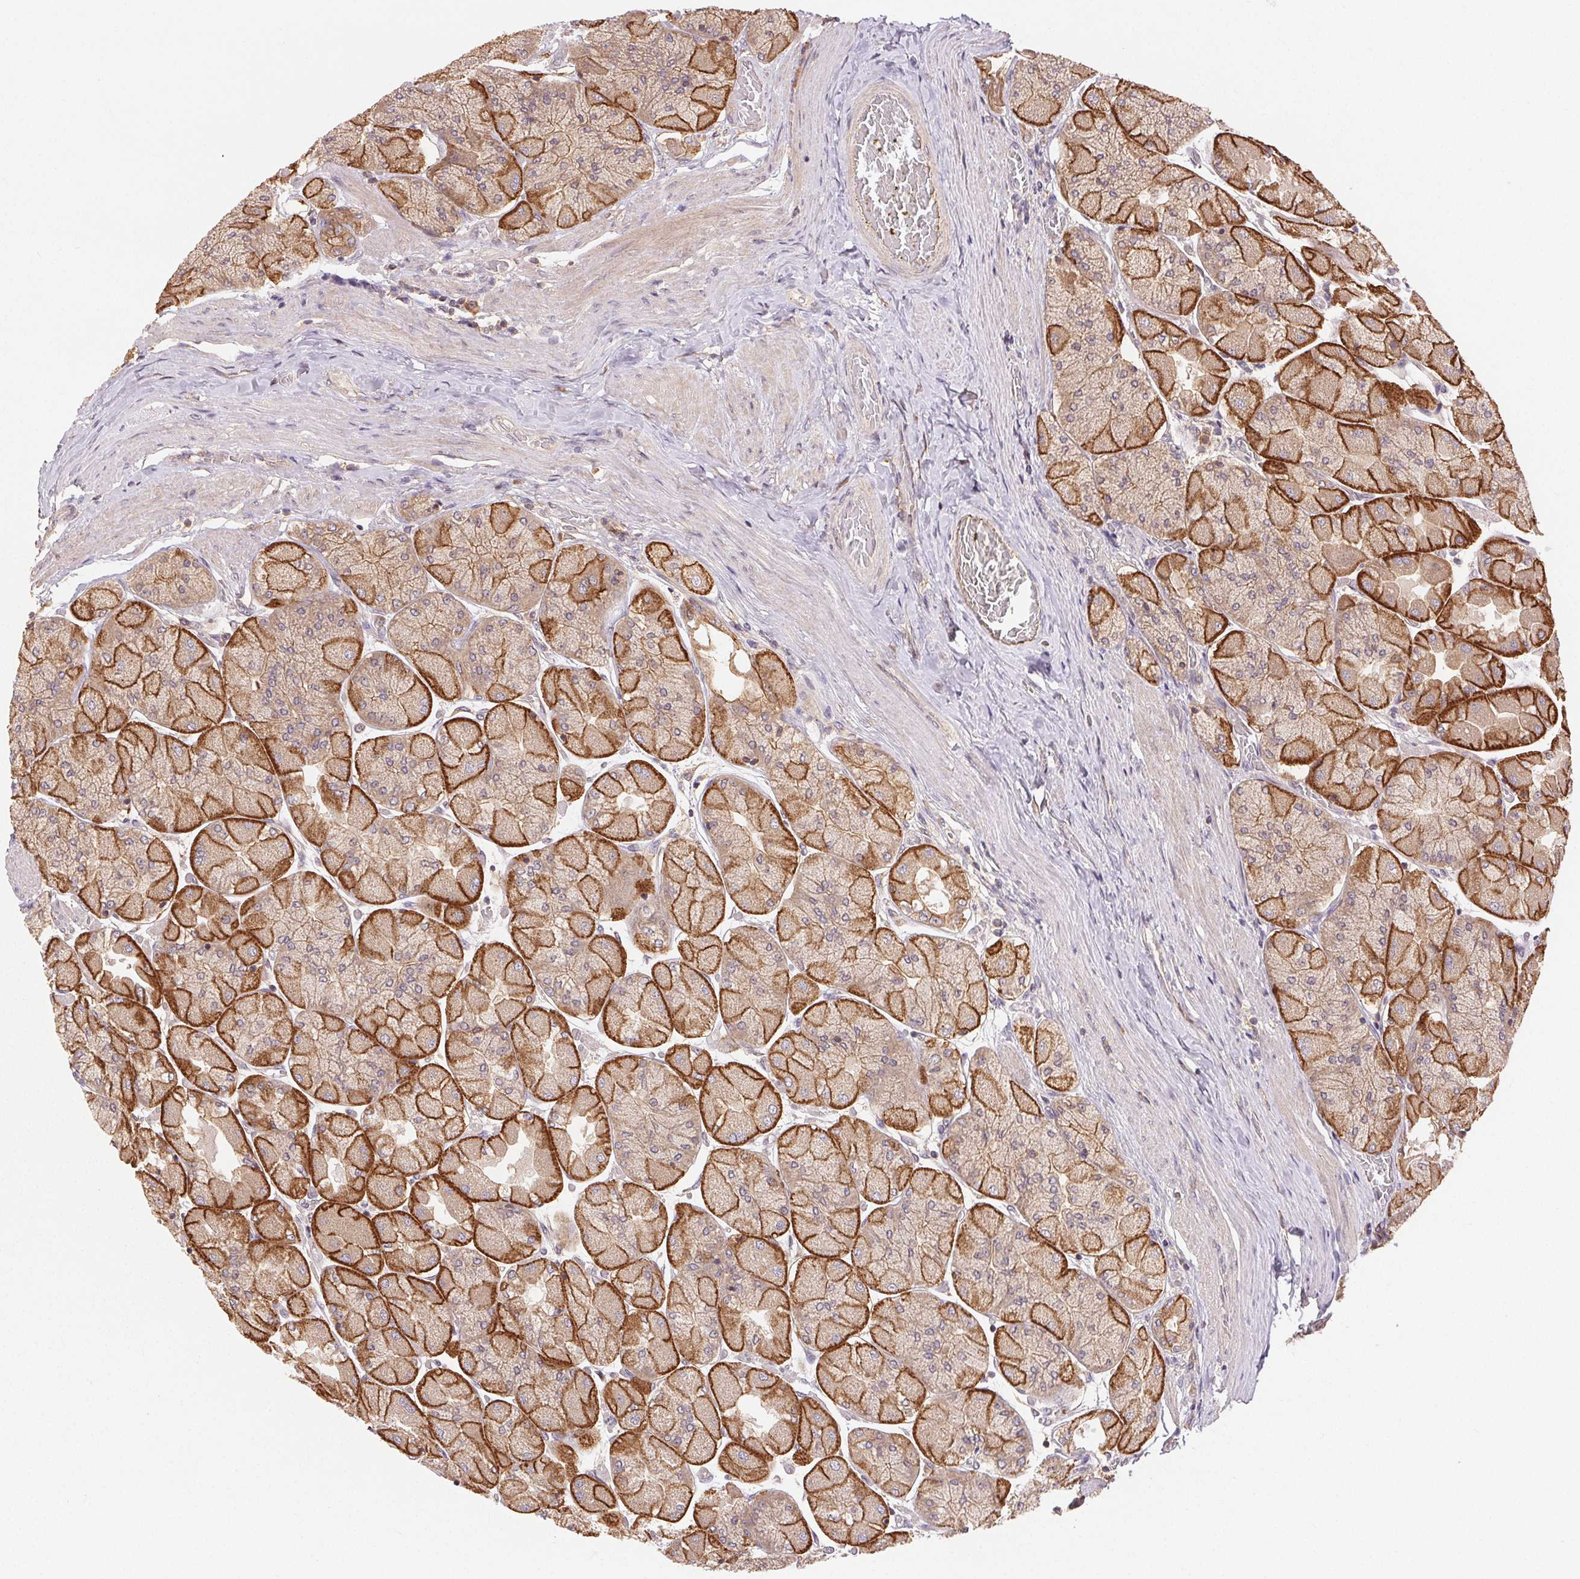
{"staining": {"intensity": "strong", "quantity": "25%-75%", "location": "cytoplasmic/membranous"}, "tissue": "stomach", "cell_type": "Glandular cells", "image_type": "normal", "snomed": [{"axis": "morphology", "description": "Normal tissue, NOS"}, {"axis": "topography", "description": "Stomach"}], "caption": "This is an image of IHC staining of benign stomach, which shows strong positivity in the cytoplasmic/membranous of glandular cells.", "gene": "MAPKAPK2", "patient": {"sex": "female", "age": 61}}